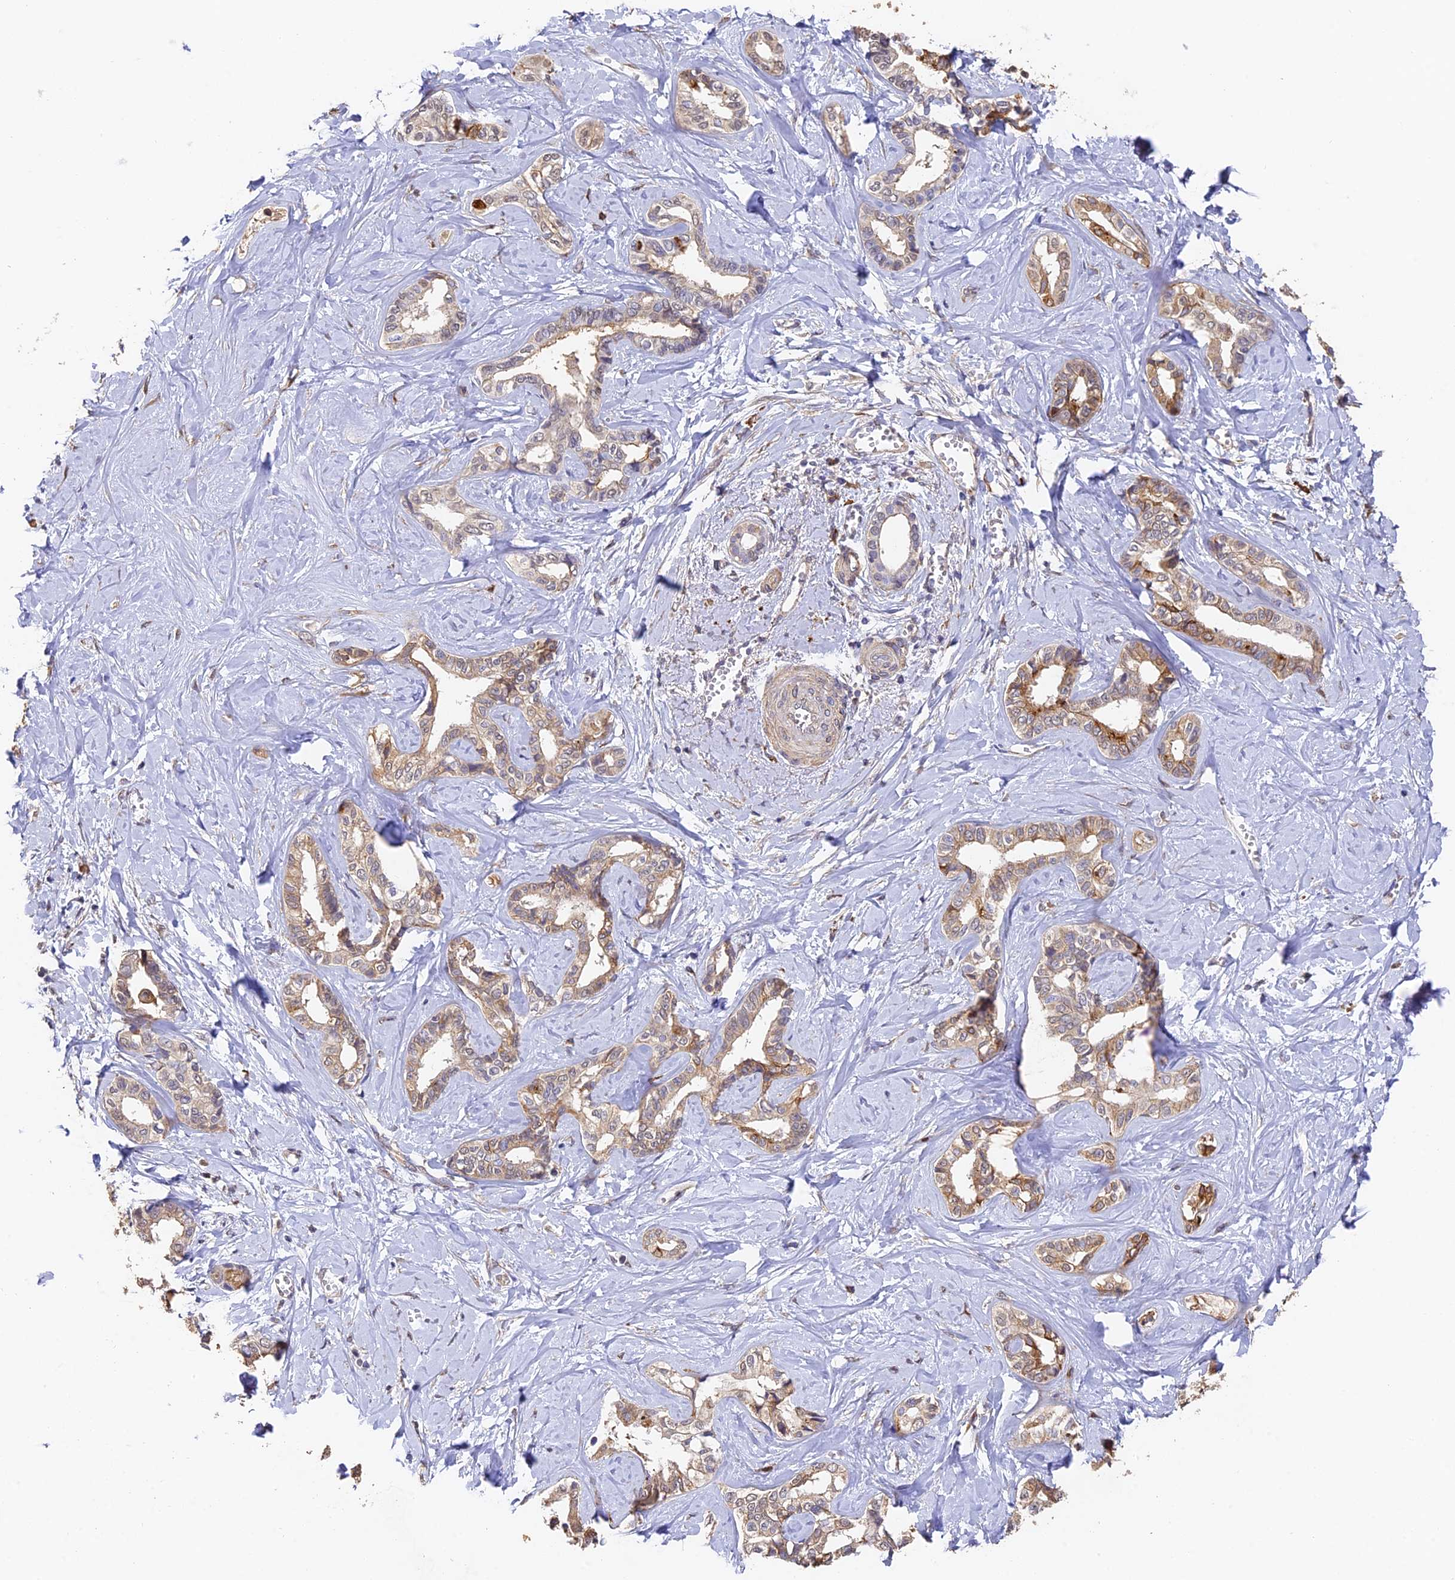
{"staining": {"intensity": "moderate", "quantity": "<25%", "location": "cytoplasmic/membranous,nuclear"}, "tissue": "liver cancer", "cell_type": "Tumor cells", "image_type": "cancer", "snomed": [{"axis": "morphology", "description": "Cholangiocarcinoma"}, {"axis": "topography", "description": "Liver"}], "caption": "High-power microscopy captured an immunohistochemistry (IHC) micrograph of liver cancer, revealing moderate cytoplasmic/membranous and nuclear positivity in about <25% of tumor cells. The staining was performed using DAB (3,3'-diaminobenzidine), with brown indicating positive protein expression. Nuclei are stained blue with hematoxylin.", "gene": "SLC11A1", "patient": {"sex": "female", "age": 77}}